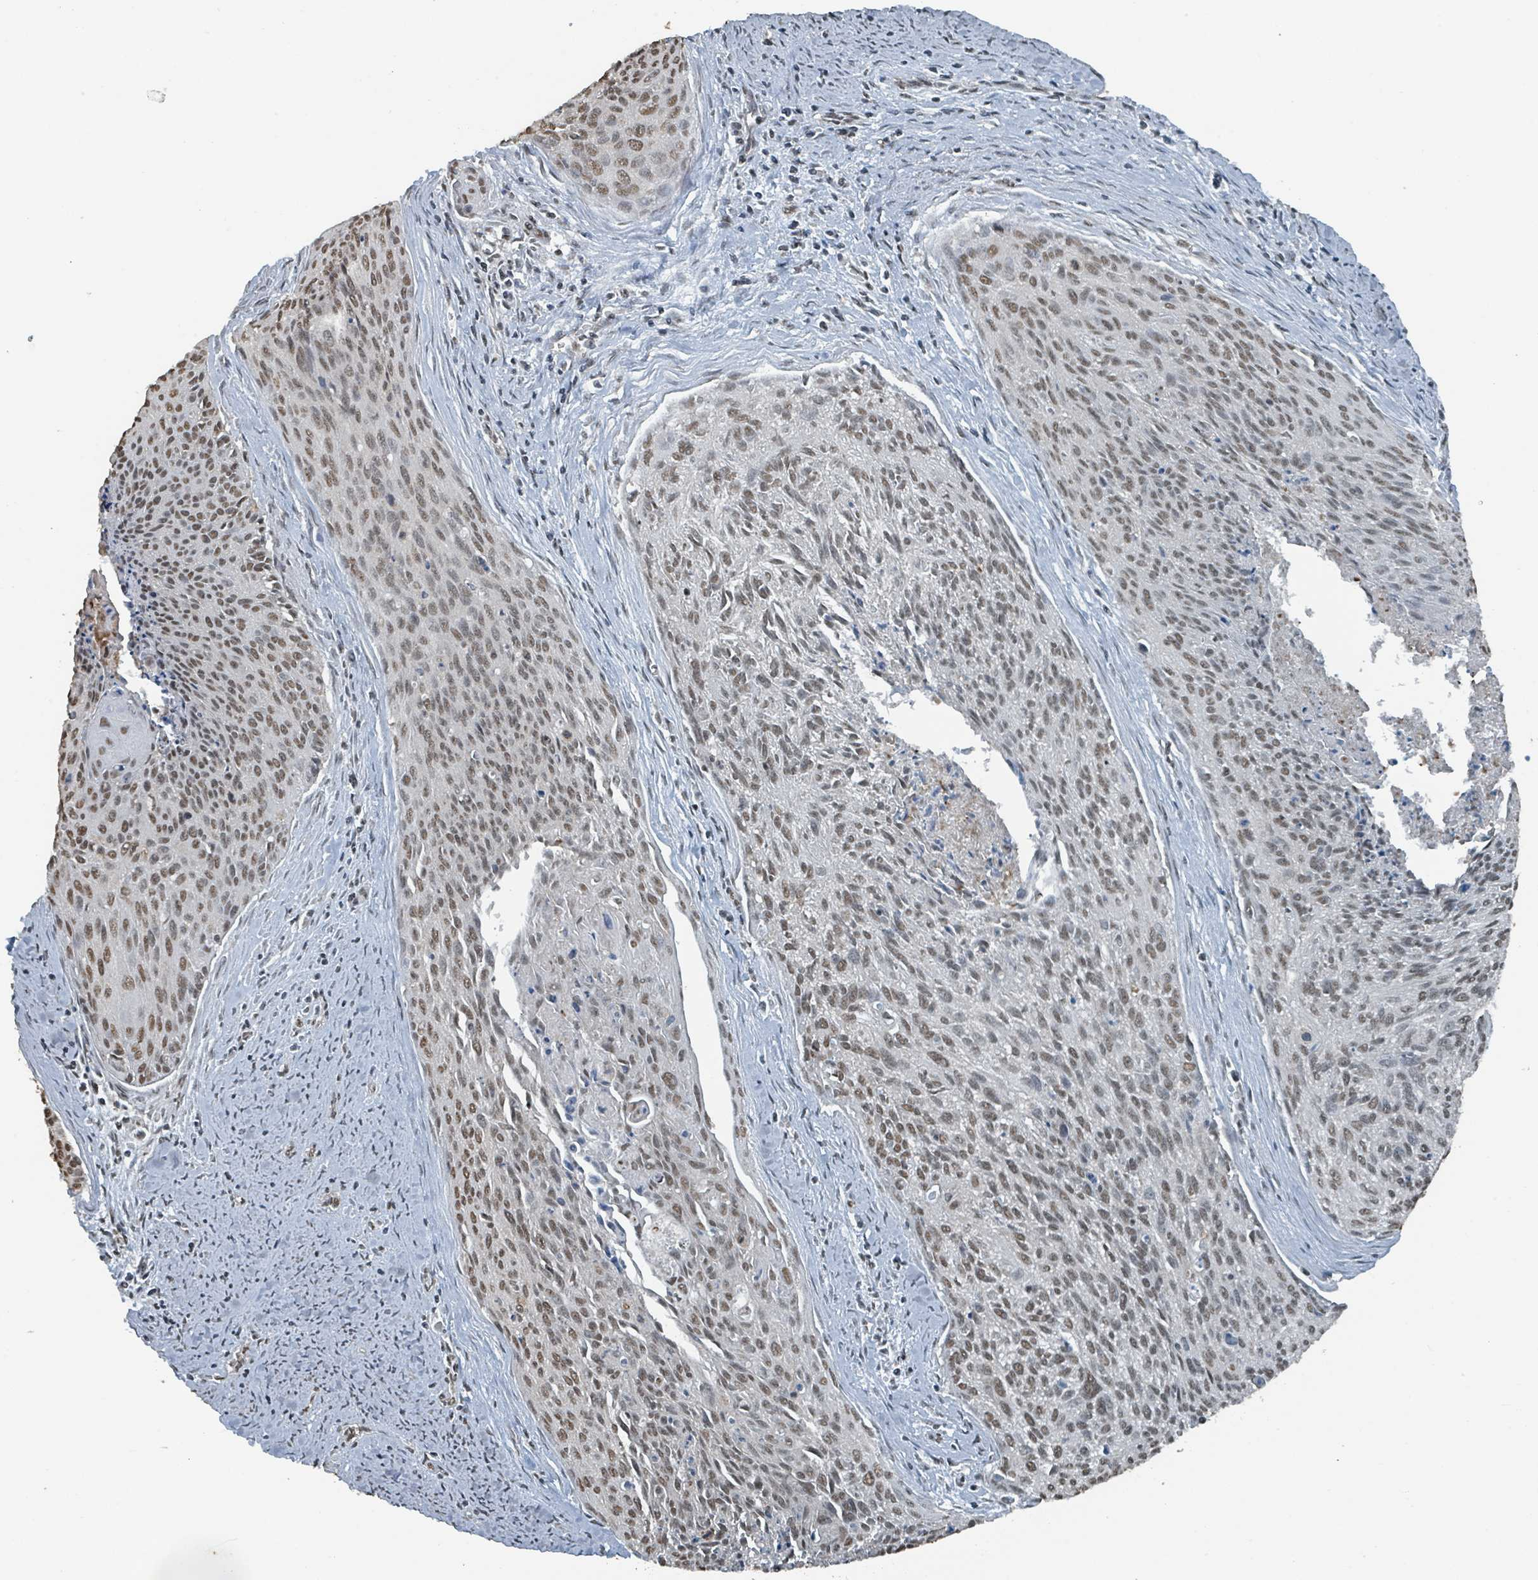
{"staining": {"intensity": "moderate", "quantity": ">75%", "location": "nuclear"}, "tissue": "cervical cancer", "cell_type": "Tumor cells", "image_type": "cancer", "snomed": [{"axis": "morphology", "description": "Squamous cell carcinoma, NOS"}, {"axis": "topography", "description": "Cervix"}], "caption": "Immunohistochemistry (IHC) (DAB (3,3'-diaminobenzidine)) staining of human cervical squamous cell carcinoma exhibits moderate nuclear protein positivity in approximately >75% of tumor cells. The protein is shown in brown color, while the nuclei are stained blue.", "gene": "PHIP", "patient": {"sex": "female", "age": 55}}